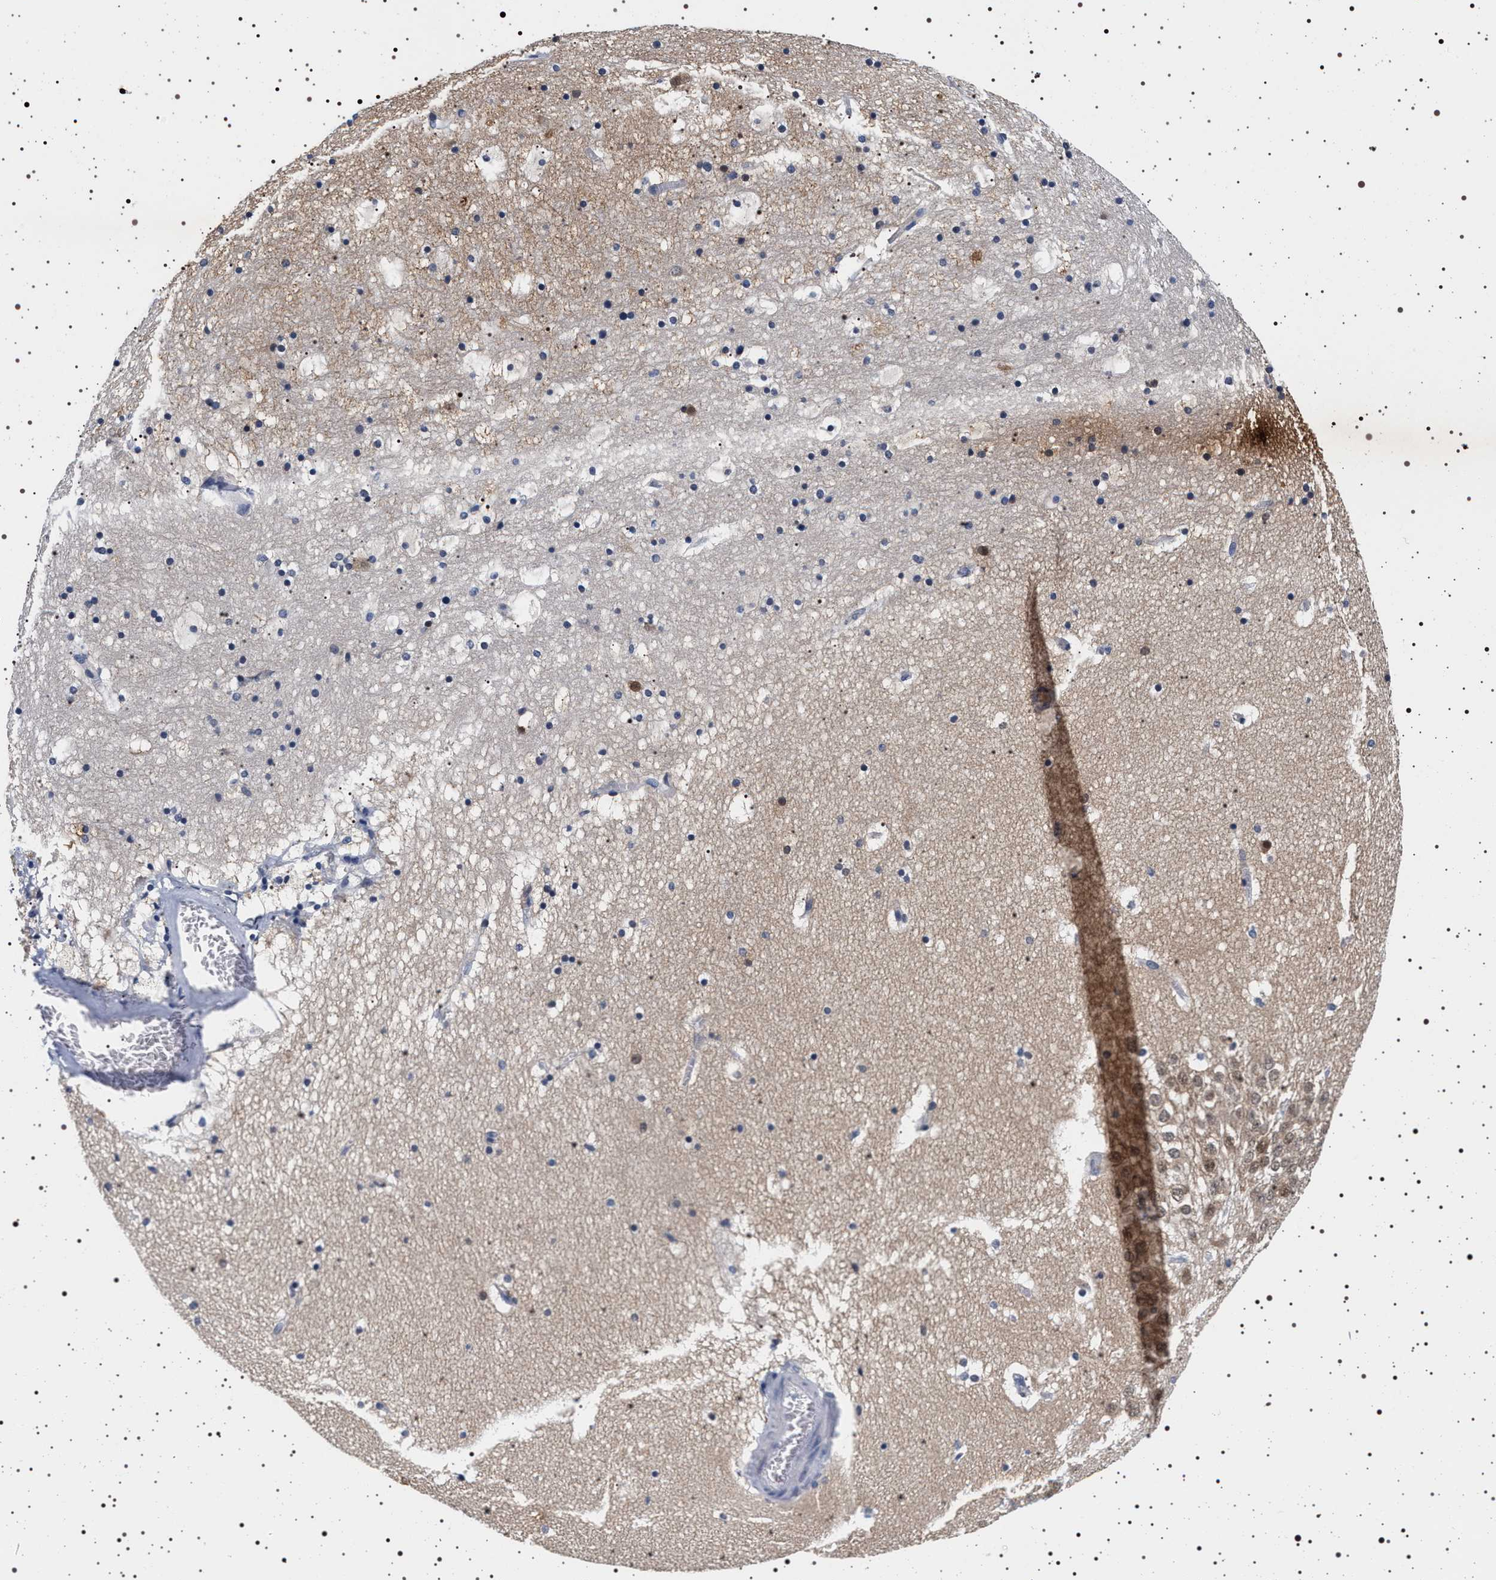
{"staining": {"intensity": "negative", "quantity": "none", "location": "none"}, "tissue": "hippocampus", "cell_type": "Glial cells", "image_type": "normal", "snomed": [{"axis": "morphology", "description": "Normal tissue, NOS"}, {"axis": "topography", "description": "Hippocampus"}], "caption": "Histopathology image shows no protein positivity in glial cells of unremarkable hippocampus.", "gene": "MAPK10", "patient": {"sex": "male", "age": 45}}